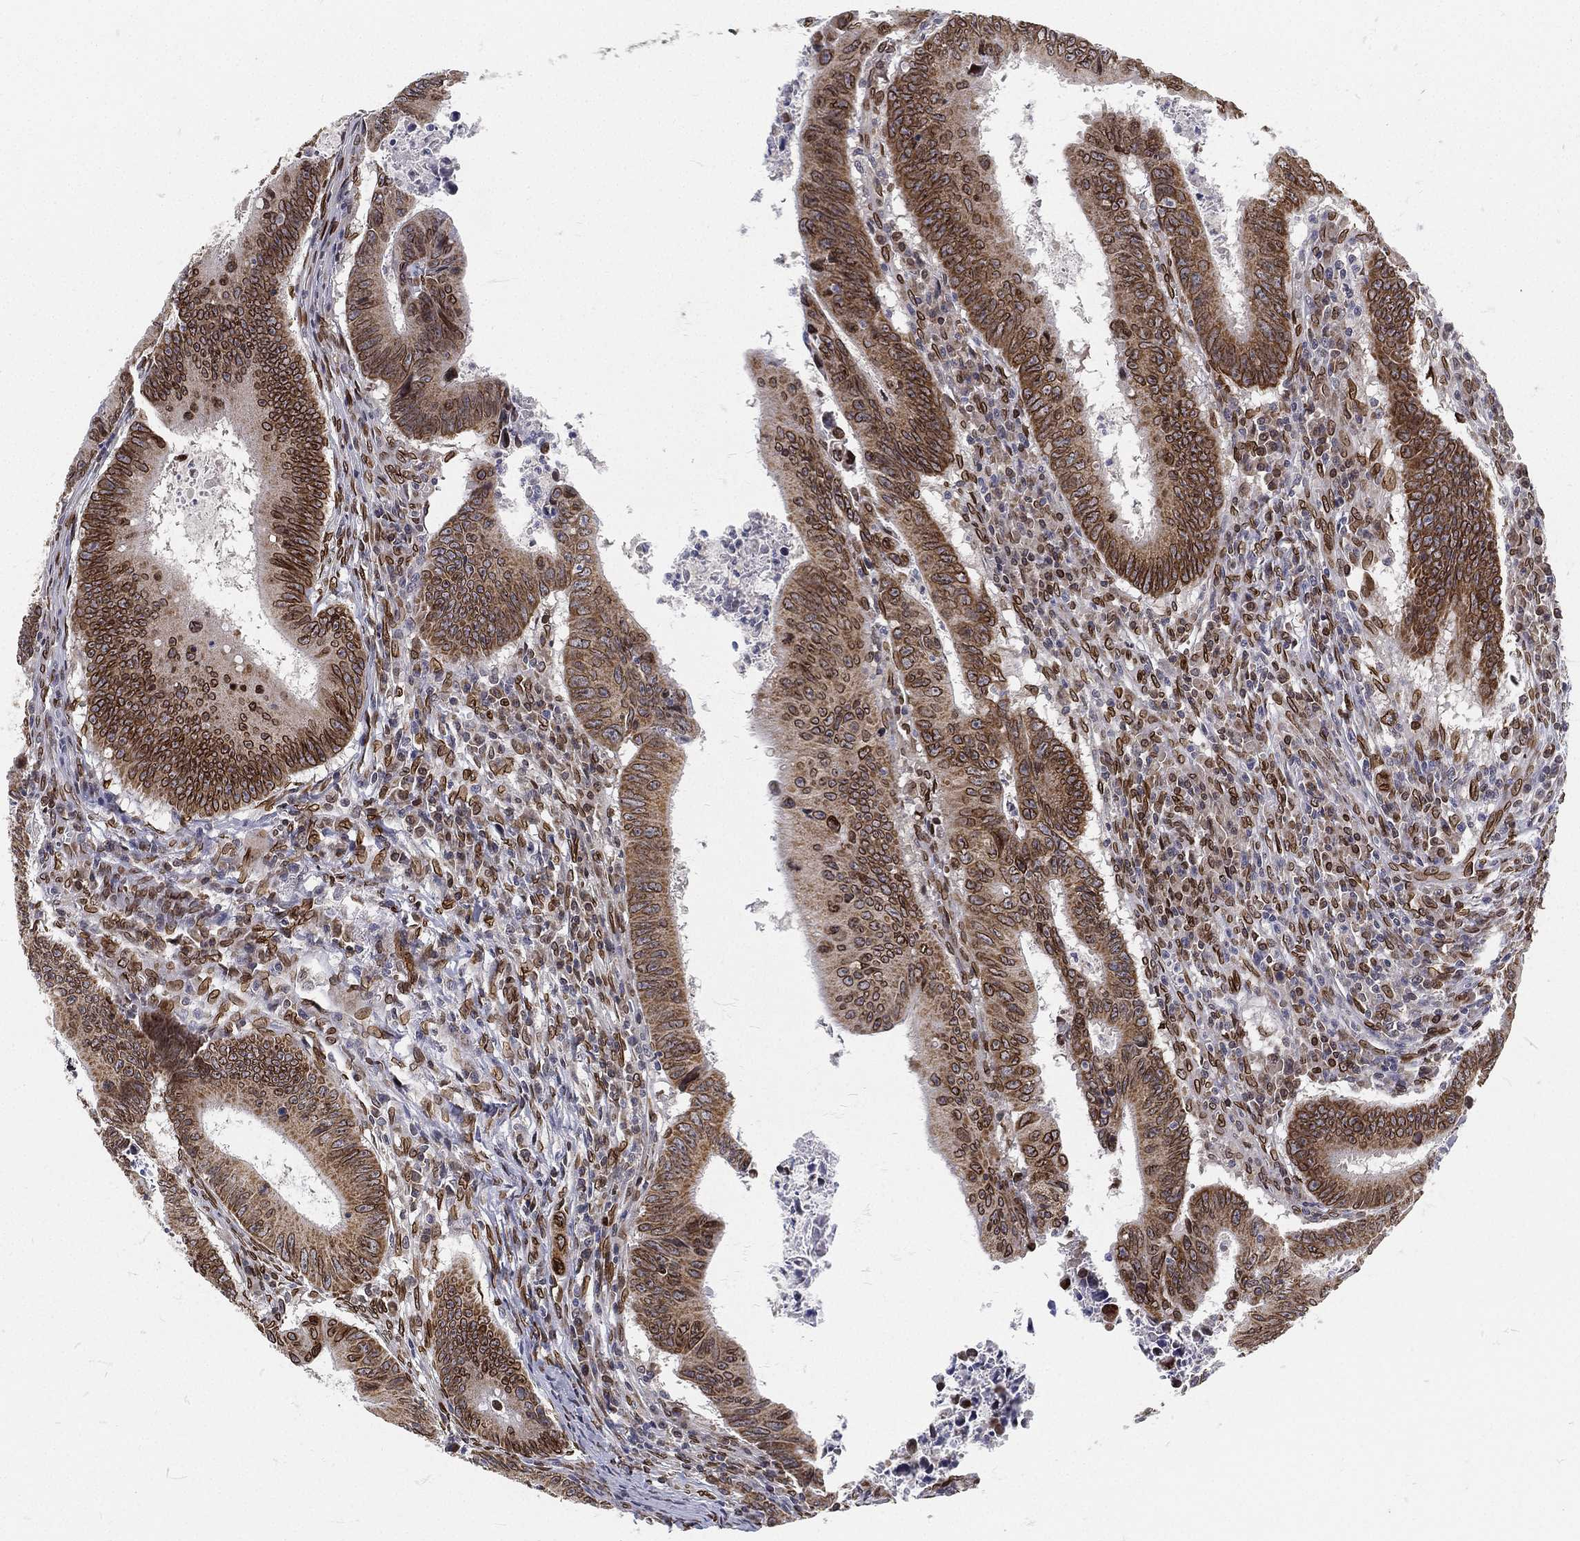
{"staining": {"intensity": "strong", "quantity": "25%-75%", "location": "cytoplasmic/membranous,nuclear"}, "tissue": "colorectal cancer", "cell_type": "Tumor cells", "image_type": "cancer", "snomed": [{"axis": "morphology", "description": "Adenocarcinoma, NOS"}, {"axis": "topography", "description": "Colon"}], "caption": "Tumor cells display high levels of strong cytoplasmic/membranous and nuclear positivity in about 25%-75% of cells in colorectal adenocarcinoma.", "gene": "PALB2", "patient": {"sex": "female", "age": 87}}